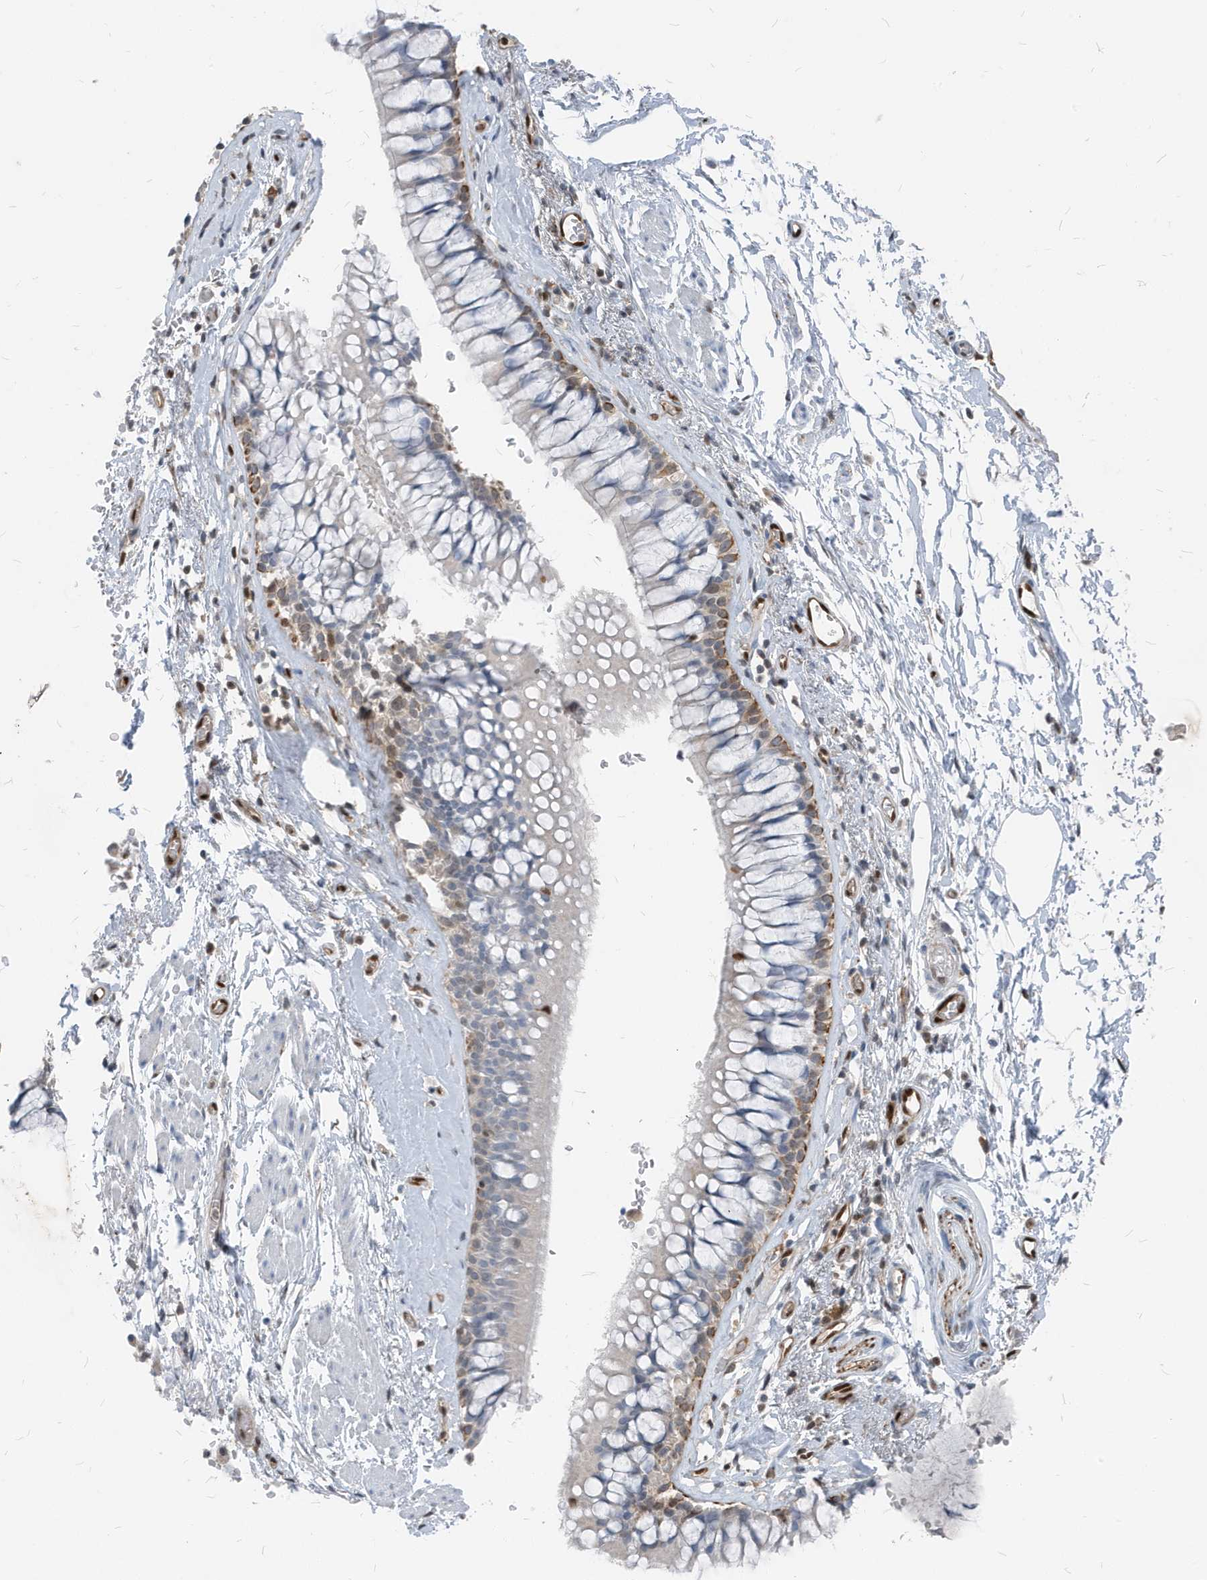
{"staining": {"intensity": "moderate", "quantity": "<25%", "location": "cytoplasmic/membranous"}, "tissue": "bronchus", "cell_type": "Respiratory epithelial cells", "image_type": "normal", "snomed": [{"axis": "morphology", "description": "Normal tissue, NOS"}, {"axis": "morphology", "description": "Inflammation, NOS"}, {"axis": "topography", "description": "Cartilage tissue"}, {"axis": "topography", "description": "Bronchus"}, {"axis": "topography", "description": "Lung"}], "caption": "An immunohistochemistry (IHC) image of benign tissue is shown. Protein staining in brown labels moderate cytoplasmic/membranous positivity in bronchus within respiratory epithelial cells.", "gene": "NCOA7", "patient": {"sex": "female", "age": 64}}